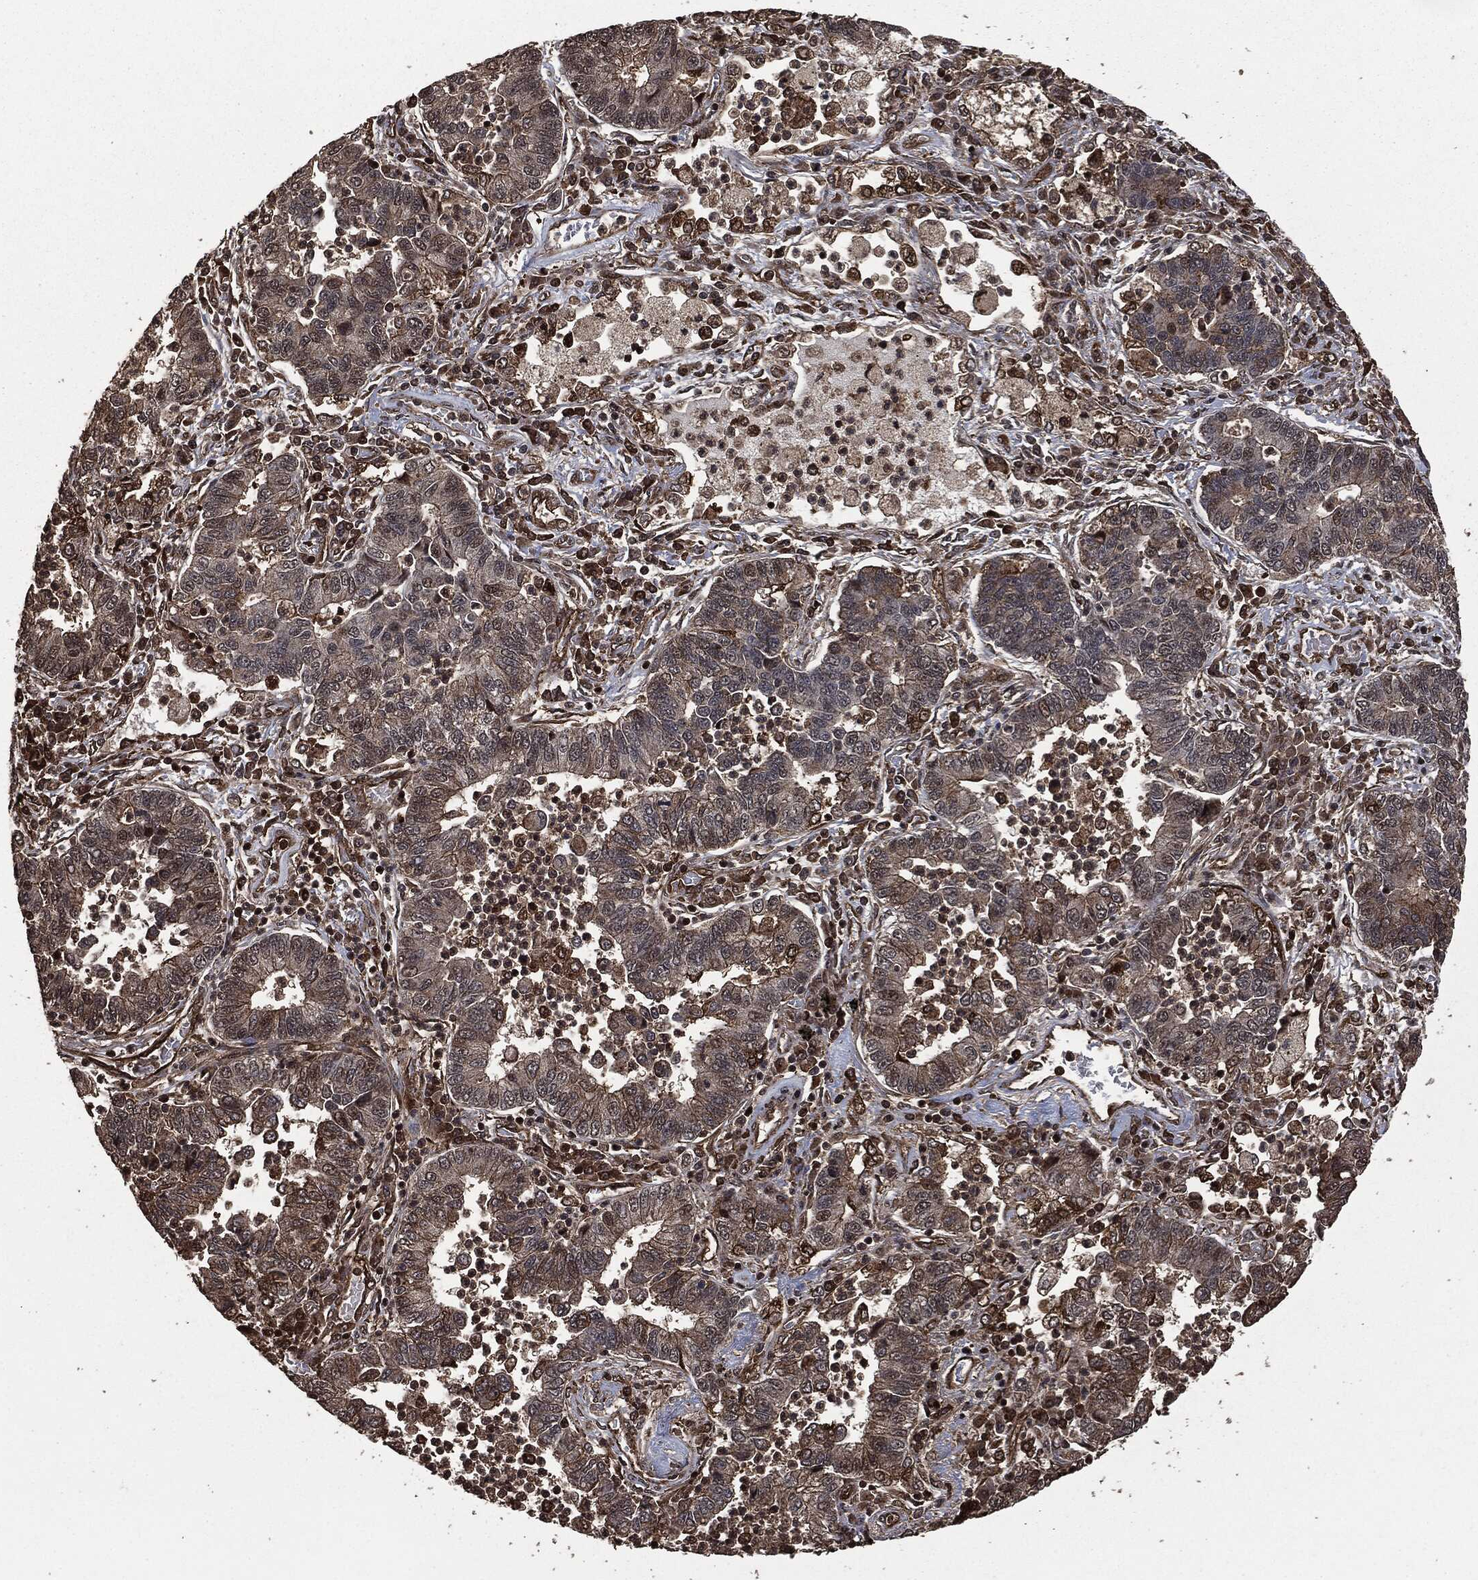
{"staining": {"intensity": "moderate", "quantity": ">75%", "location": "cytoplasmic/membranous"}, "tissue": "lung cancer", "cell_type": "Tumor cells", "image_type": "cancer", "snomed": [{"axis": "morphology", "description": "Adenocarcinoma, NOS"}, {"axis": "topography", "description": "Lung"}], "caption": "Approximately >75% of tumor cells in human lung adenocarcinoma exhibit moderate cytoplasmic/membranous protein expression as visualized by brown immunohistochemical staining.", "gene": "HRAS", "patient": {"sex": "female", "age": 57}}